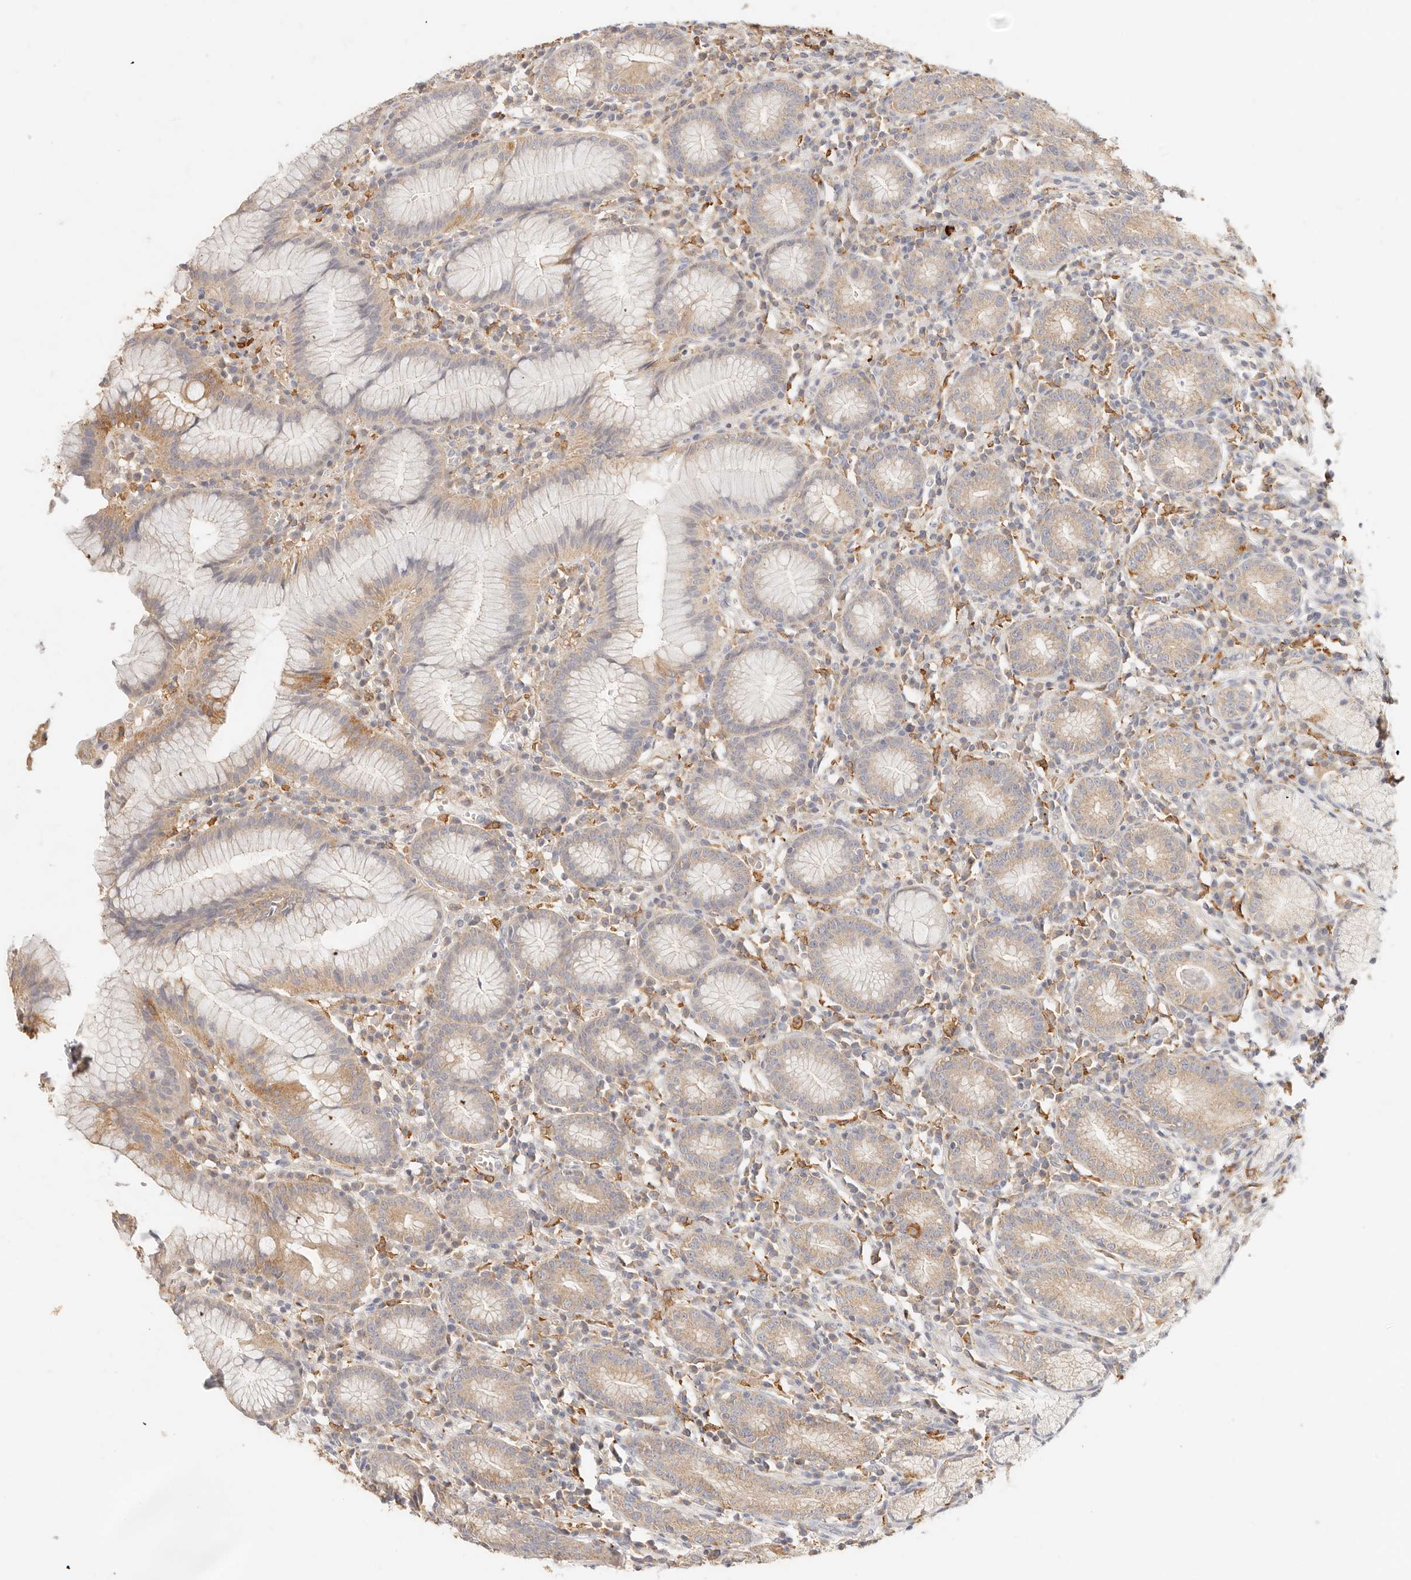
{"staining": {"intensity": "moderate", "quantity": ">75%", "location": "cytoplasmic/membranous"}, "tissue": "stomach", "cell_type": "Glandular cells", "image_type": "normal", "snomed": [{"axis": "morphology", "description": "Normal tissue, NOS"}, {"axis": "topography", "description": "Stomach"}], "caption": "Moderate cytoplasmic/membranous protein expression is appreciated in about >75% of glandular cells in stomach.", "gene": "HK2", "patient": {"sex": "male", "age": 55}}